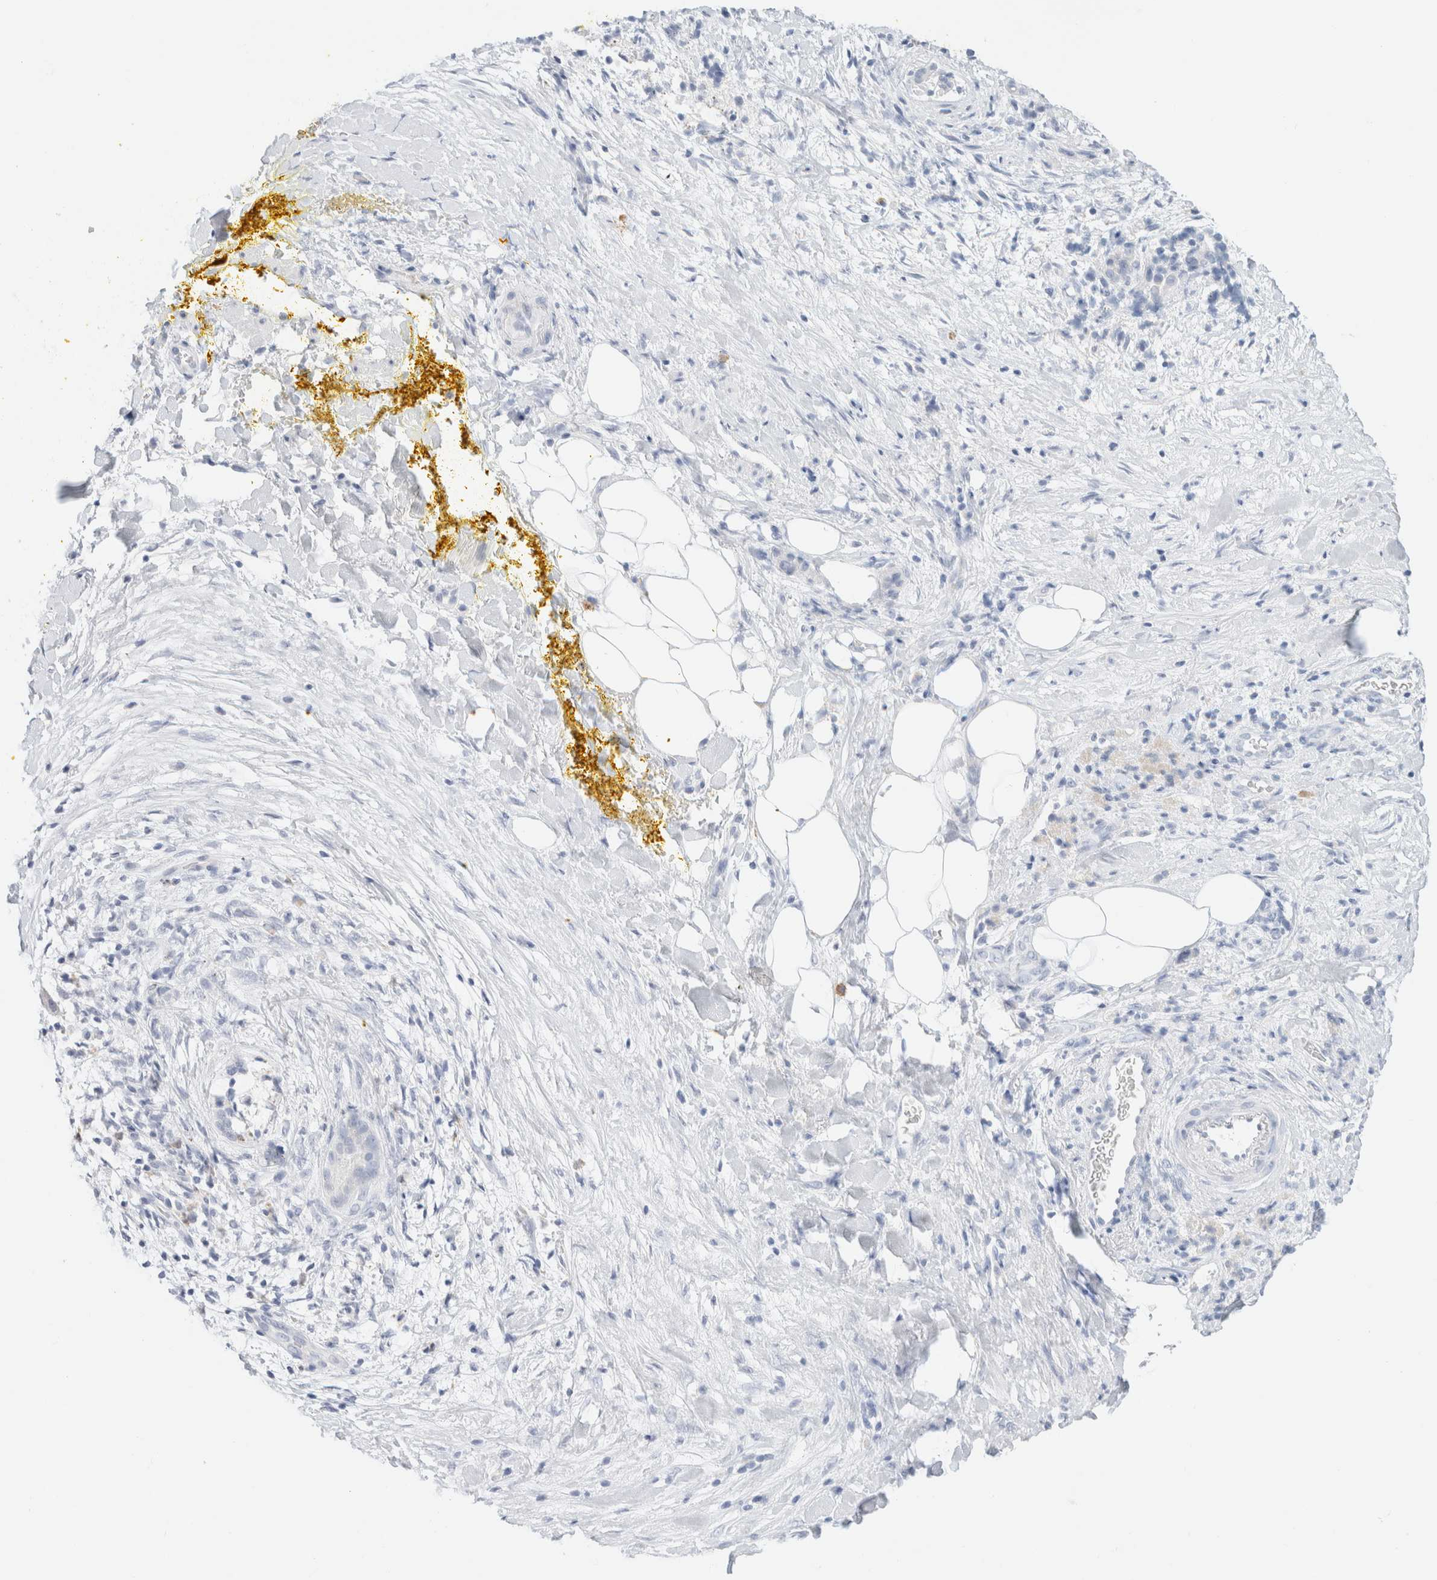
{"staining": {"intensity": "negative", "quantity": "none", "location": "none"}, "tissue": "pancreatic cancer", "cell_type": "Tumor cells", "image_type": "cancer", "snomed": [{"axis": "morphology", "description": "Adenocarcinoma, NOS"}, {"axis": "topography", "description": "Pancreas"}], "caption": "Tumor cells are negative for protein expression in human pancreatic cancer.", "gene": "ARG1", "patient": {"sex": "male", "age": 58}}